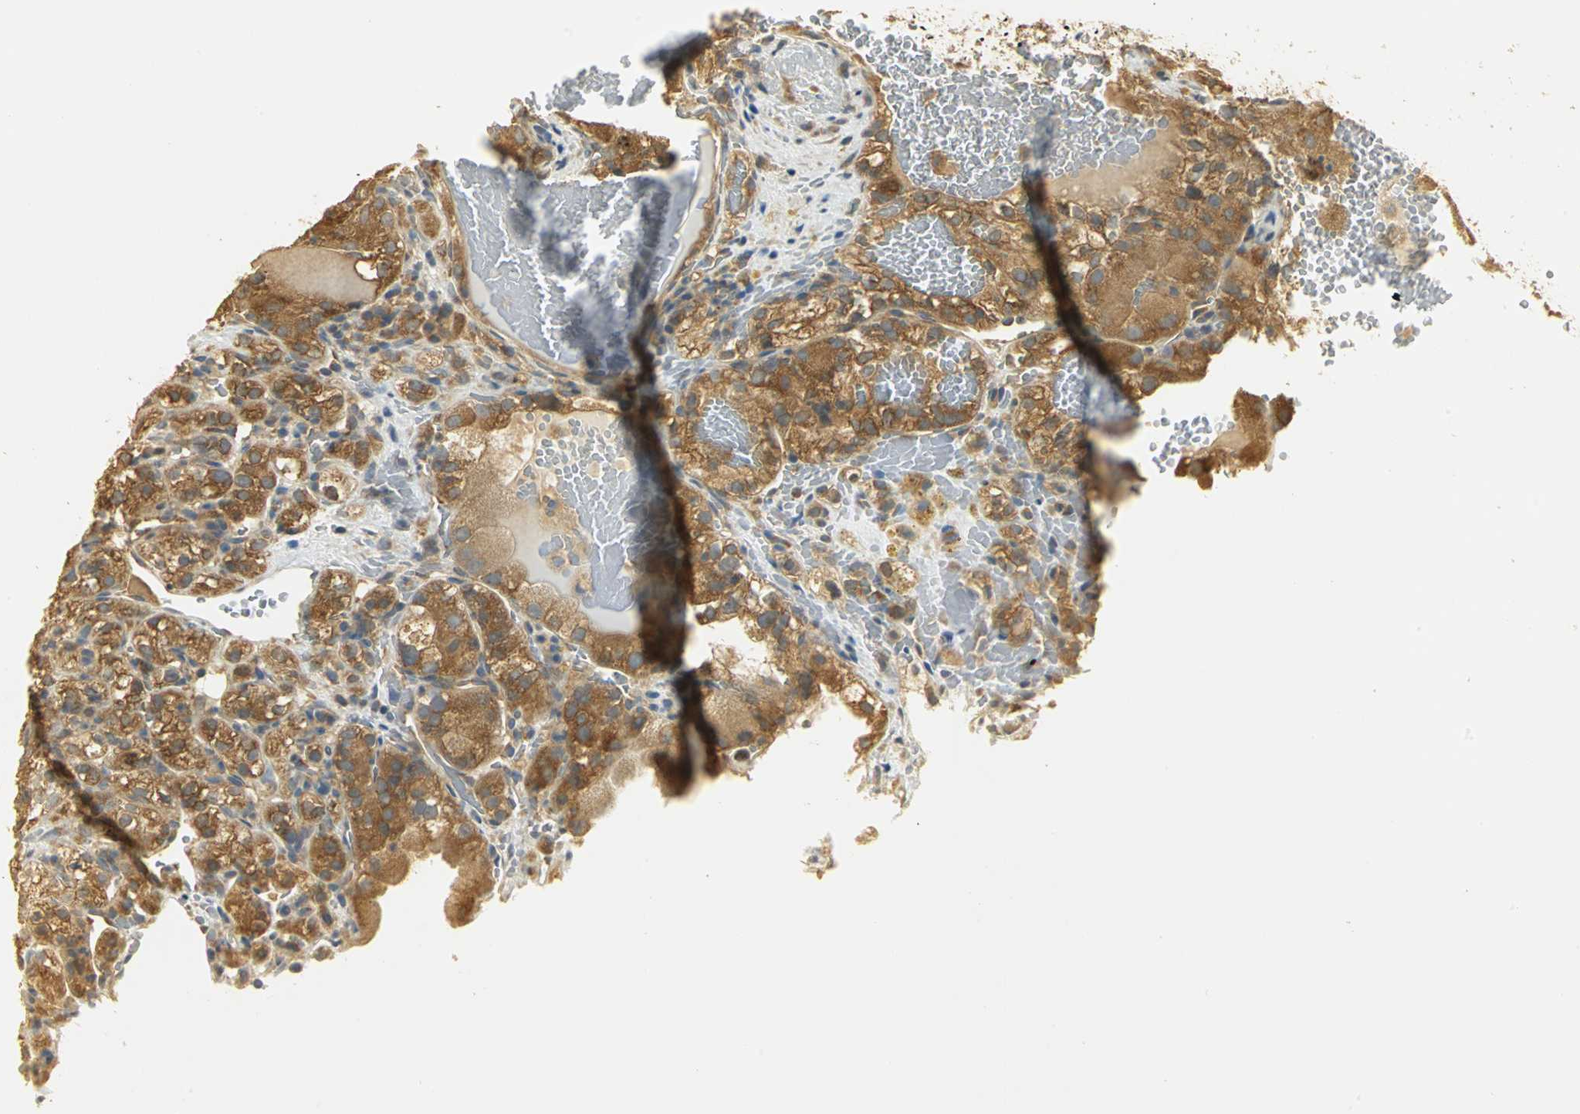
{"staining": {"intensity": "moderate", "quantity": ">75%", "location": "cytoplasmic/membranous"}, "tissue": "renal cancer", "cell_type": "Tumor cells", "image_type": "cancer", "snomed": [{"axis": "morphology", "description": "Normal tissue, NOS"}, {"axis": "morphology", "description": "Adenocarcinoma, NOS"}, {"axis": "topography", "description": "Kidney"}], "caption": "A high-resolution micrograph shows immunohistochemistry staining of renal cancer (adenocarcinoma), which exhibits moderate cytoplasmic/membranous positivity in approximately >75% of tumor cells. (DAB IHC with brightfield microscopy, high magnification).", "gene": "RARS1", "patient": {"sex": "male", "age": 61}}